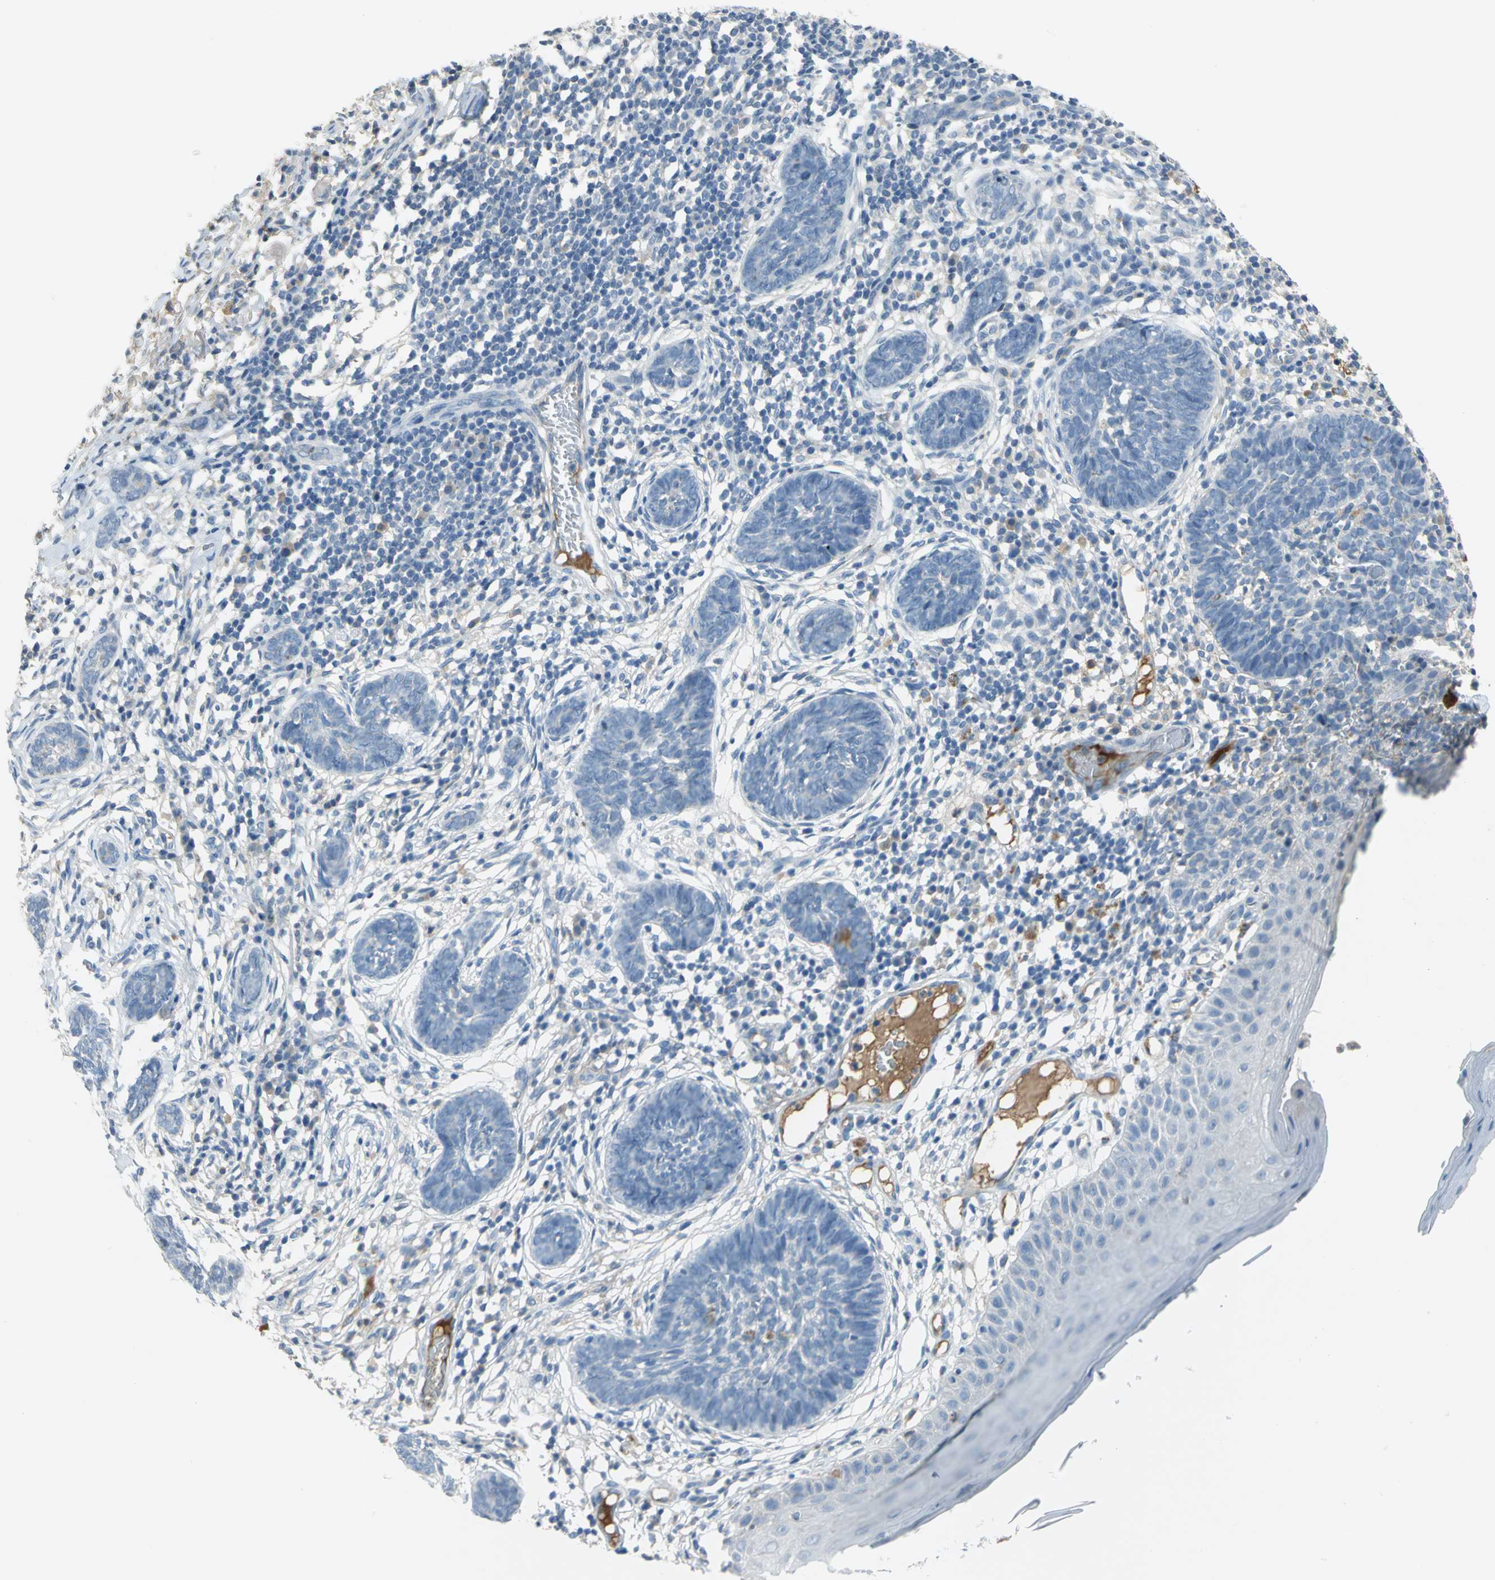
{"staining": {"intensity": "negative", "quantity": "none", "location": "none"}, "tissue": "skin cancer", "cell_type": "Tumor cells", "image_type": "cancer", "snomed": [{"axis": "morphology", "description": "Normal tissue, NOS"}, {"axis": "morphology", "description": "Basal cell carcinoma"}, {"axis": "topography", "description": "Skin"}], "caption": "The micrograph displays no significant expression in tumor cells of skin cancer.", "gene": "ZIC1", "patient": {"sex": "male", "age": 87}}